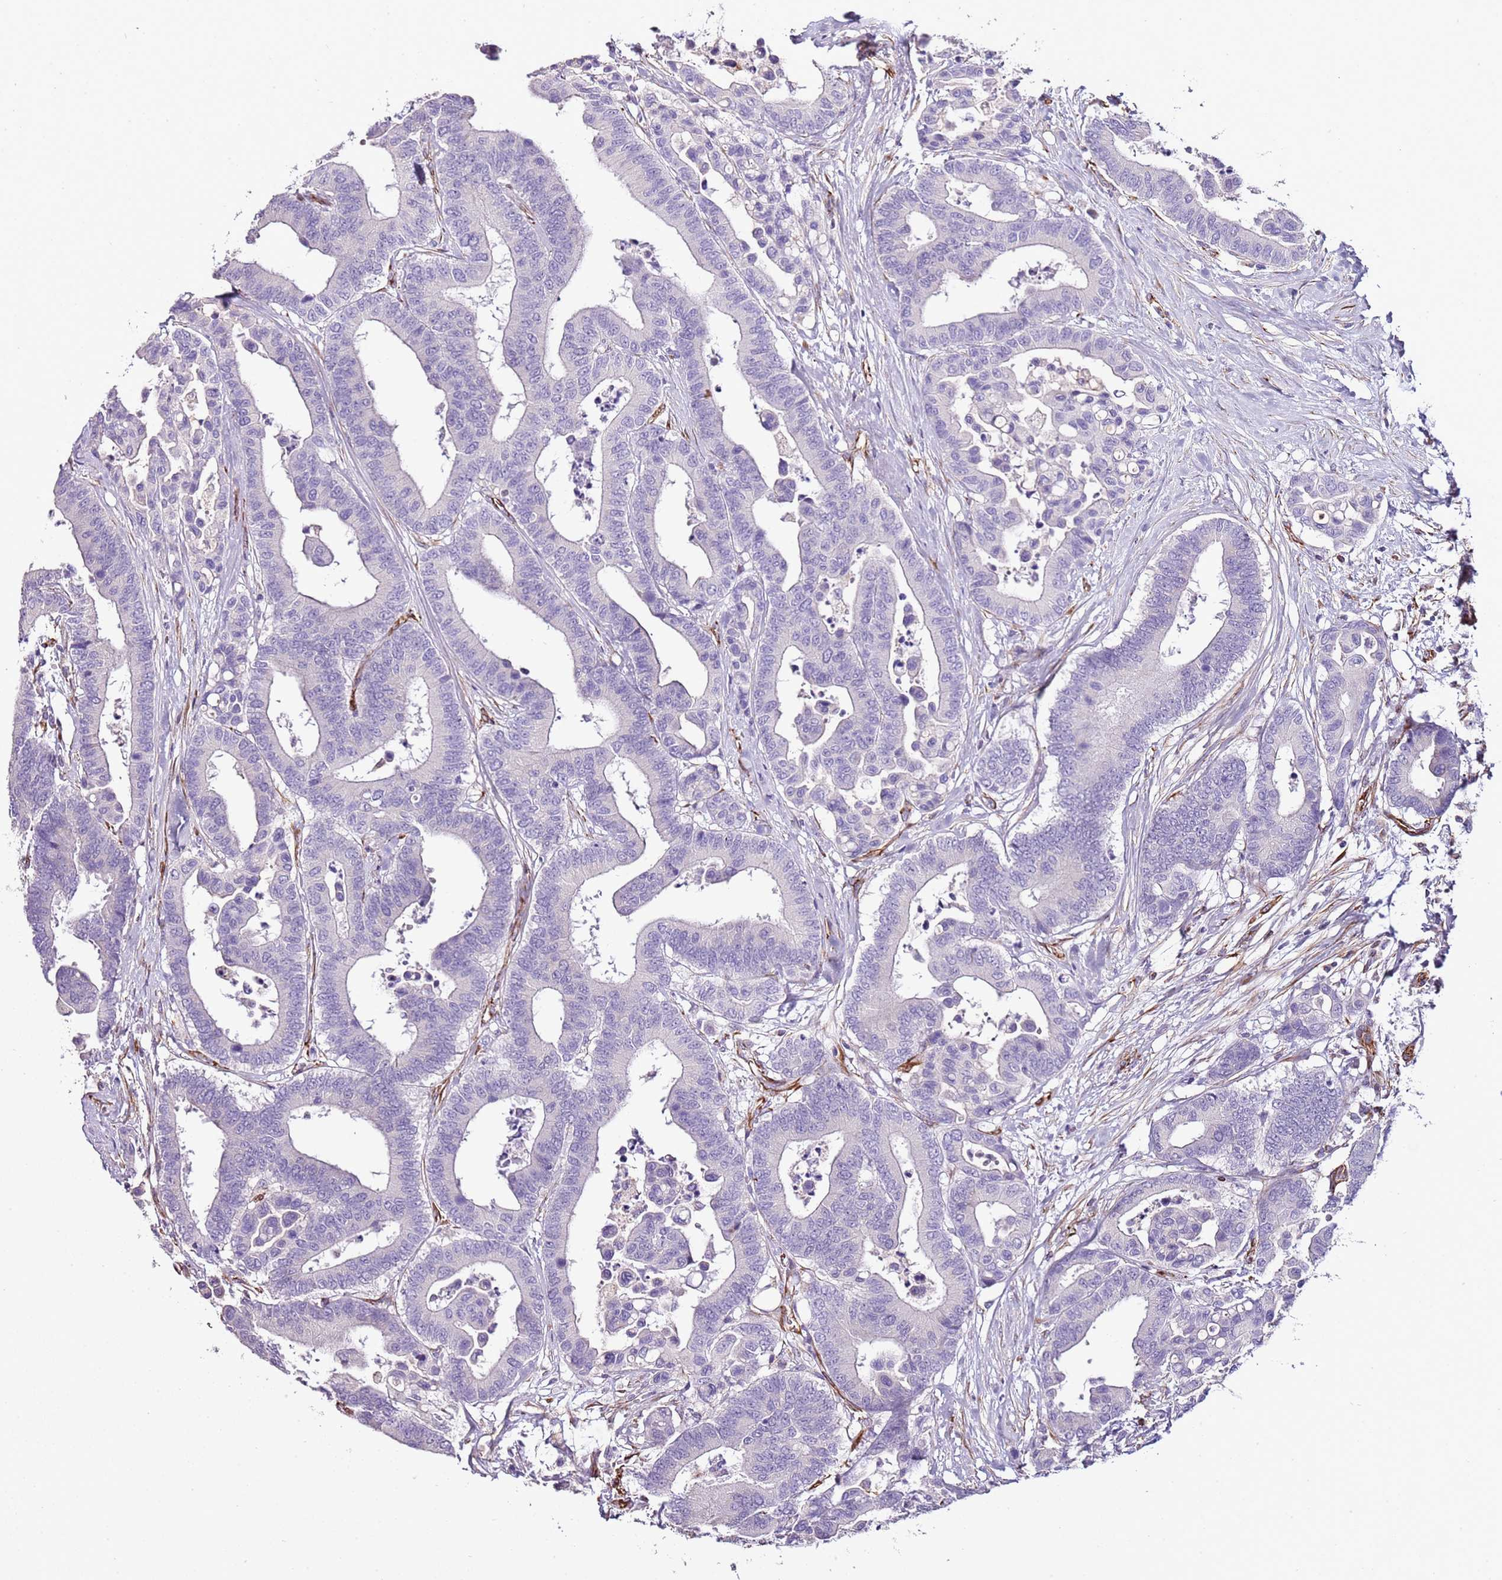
{"staining": {"intensity": "negative", "quantity": "none", "location": "none"}, "tissue": "colorectal cancer", "cell_type": "Tumor cells", "image_type": "cancer", "snomed": [{"axis": "morphology", "description": "Adenocarcinoma, NOS"}, {"axis": "topography", "description": "Colon"}], "caption": "Immunohistochemical staining of adenocarcinoma (colorectal) shows no significant staining in tumor cells.", "gene": "ZNF786", "patient": {"sex": "male", "age": 82}}